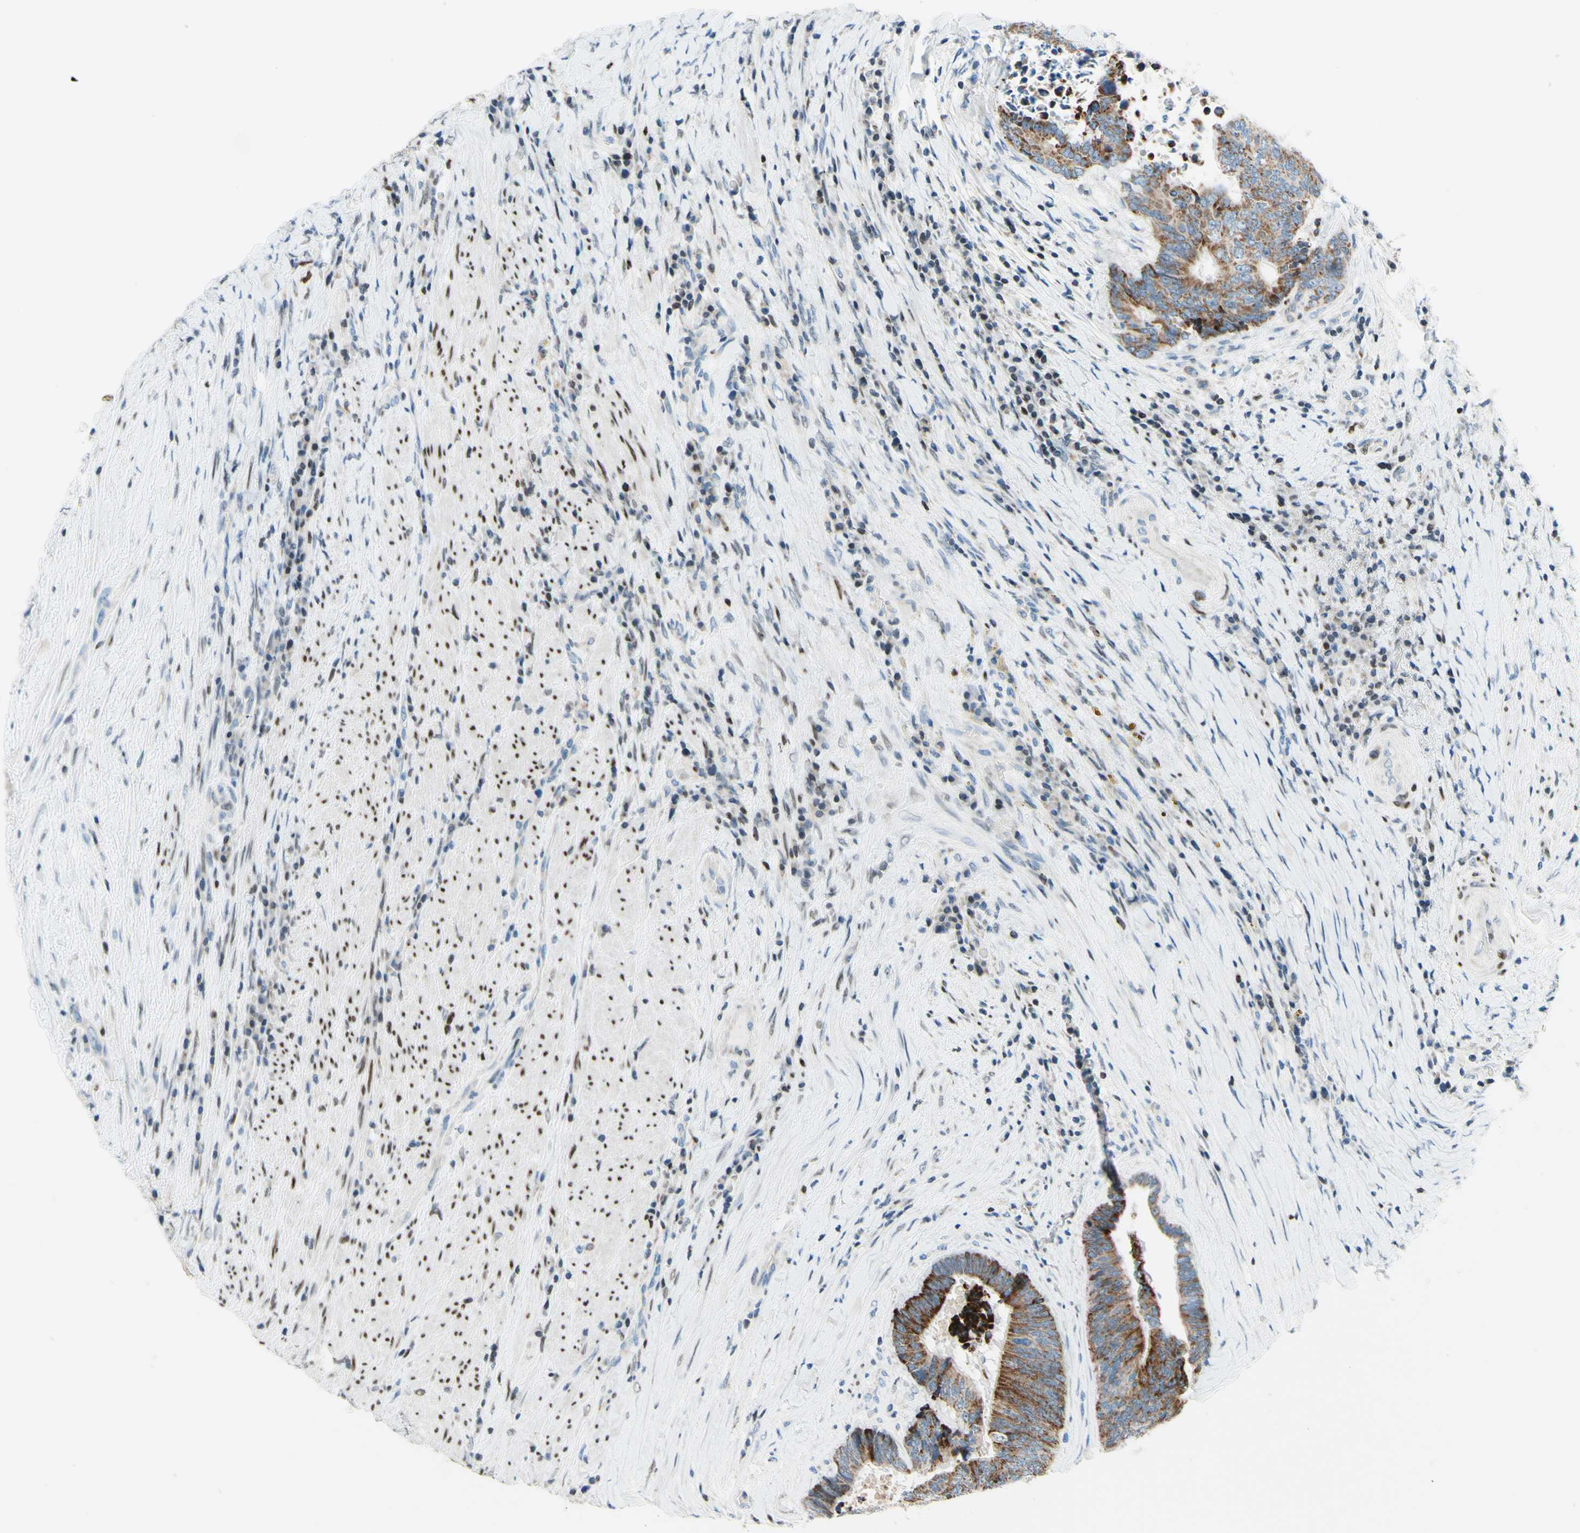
{"staining": {"intensity": "moderate", "quantity": ">75%", "location": "cytoplasmic/membranous"}, "tissue": "colorectal cancer", "cell_type": "Tumor cells", "image_type": "cancer", "snomed": [{"axis": "morphology", "description": "Adenocarcinoma, NOS"}, {"axis": "topography", "description": "Rectum"}], "caption": "Immunohistochemistry photomicrograph of human colorectal cancer stained for a protein (brown), which exhibits medium levels of moderate cytoplasmic/membranous expression in about >75% of tumor cells.", "gene": "CBX7", "patient": {"sex": "male", "age": 72}}